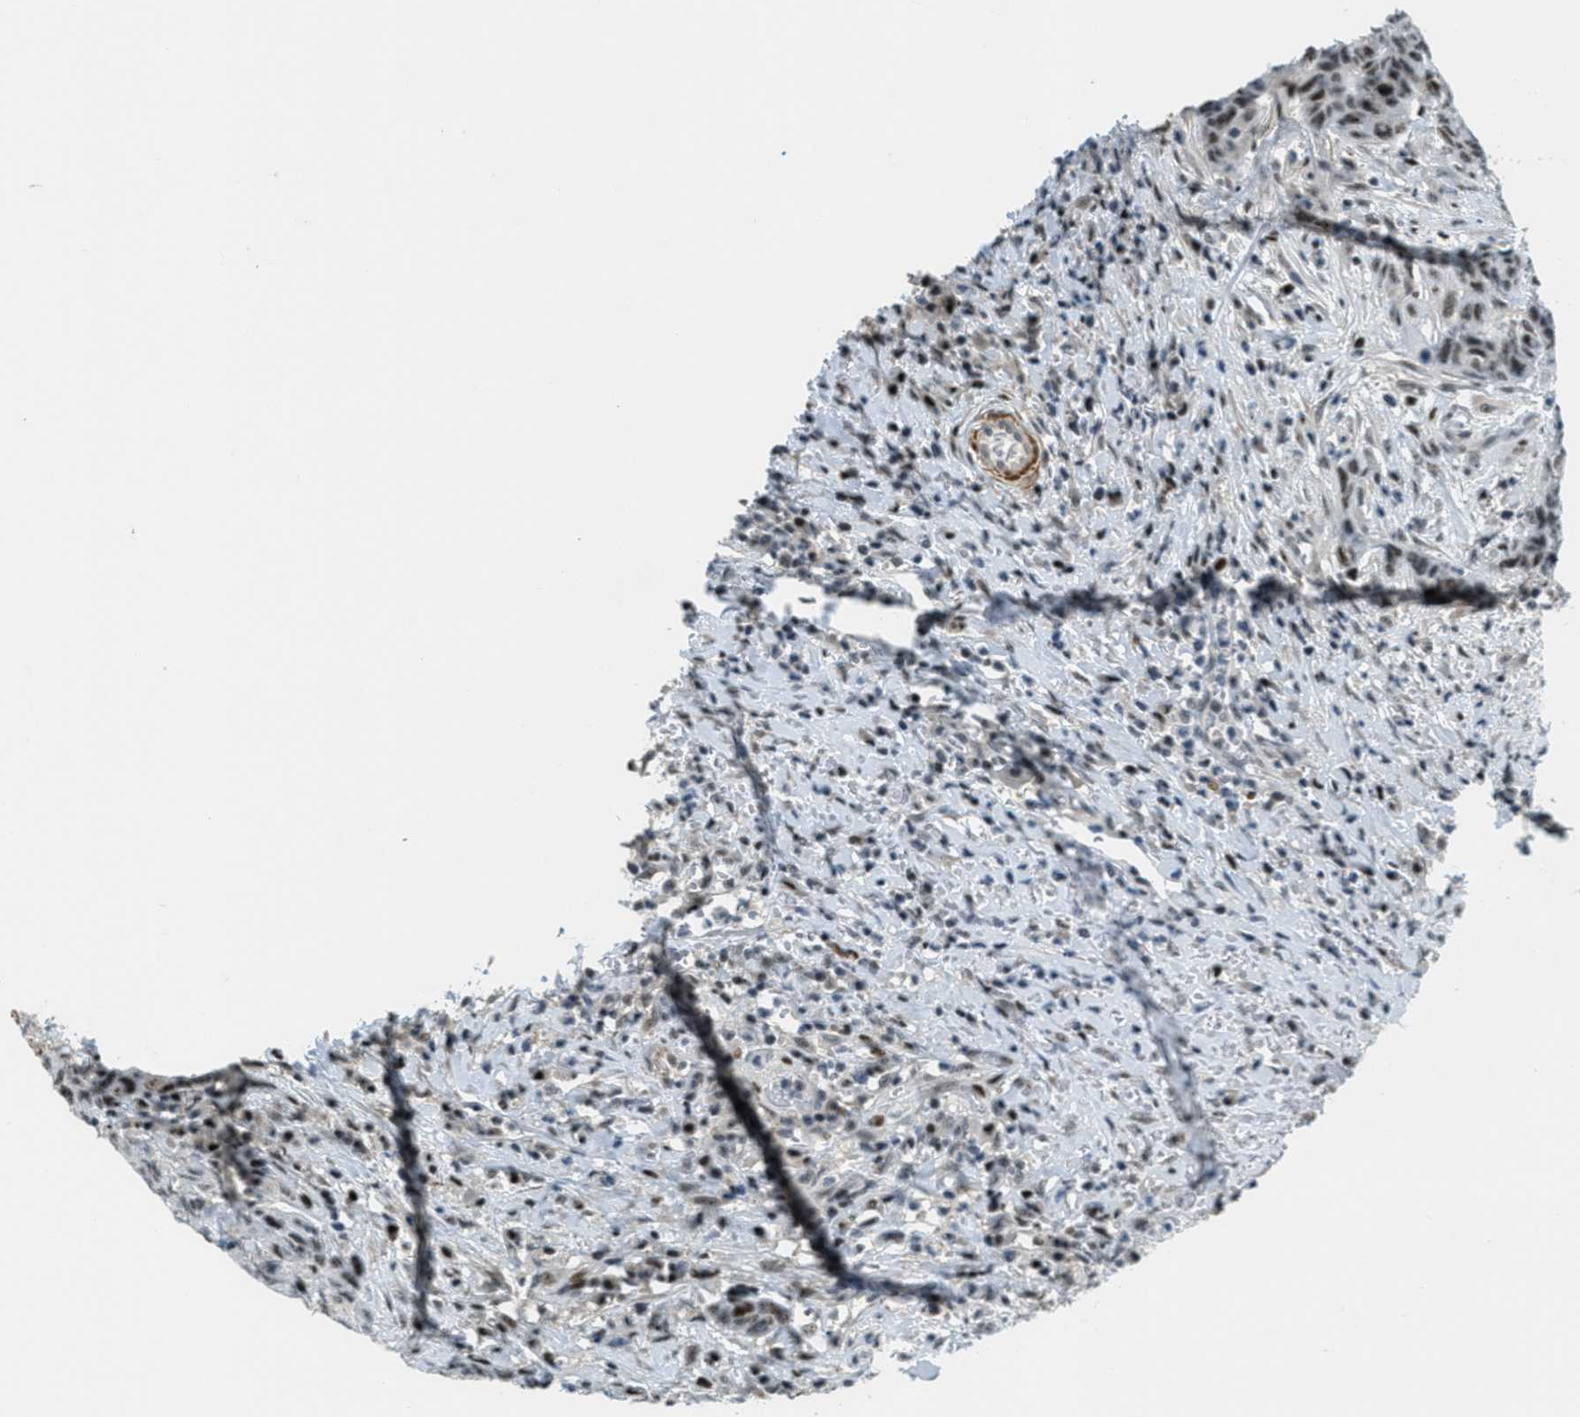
{"staining": {"intensity": "weak", "quantity": "<25%", "location": "nuclear"}, "tissue": "head and neck cancer", "cell_type": "Tumor cells", "image_type": "cancer", "snomed": [{"axis": "morphology", "description": "Squamous cell carcinoma, NOS"}, {"axis": "topography", "description": "Head-Neck"}], "caption": "An image of human squamous cell carcinoma (head and neck) is negative for staining in tumor cells.", "gene": "ZDHHC23", "patient": {"sex": "male", "age": 66}}